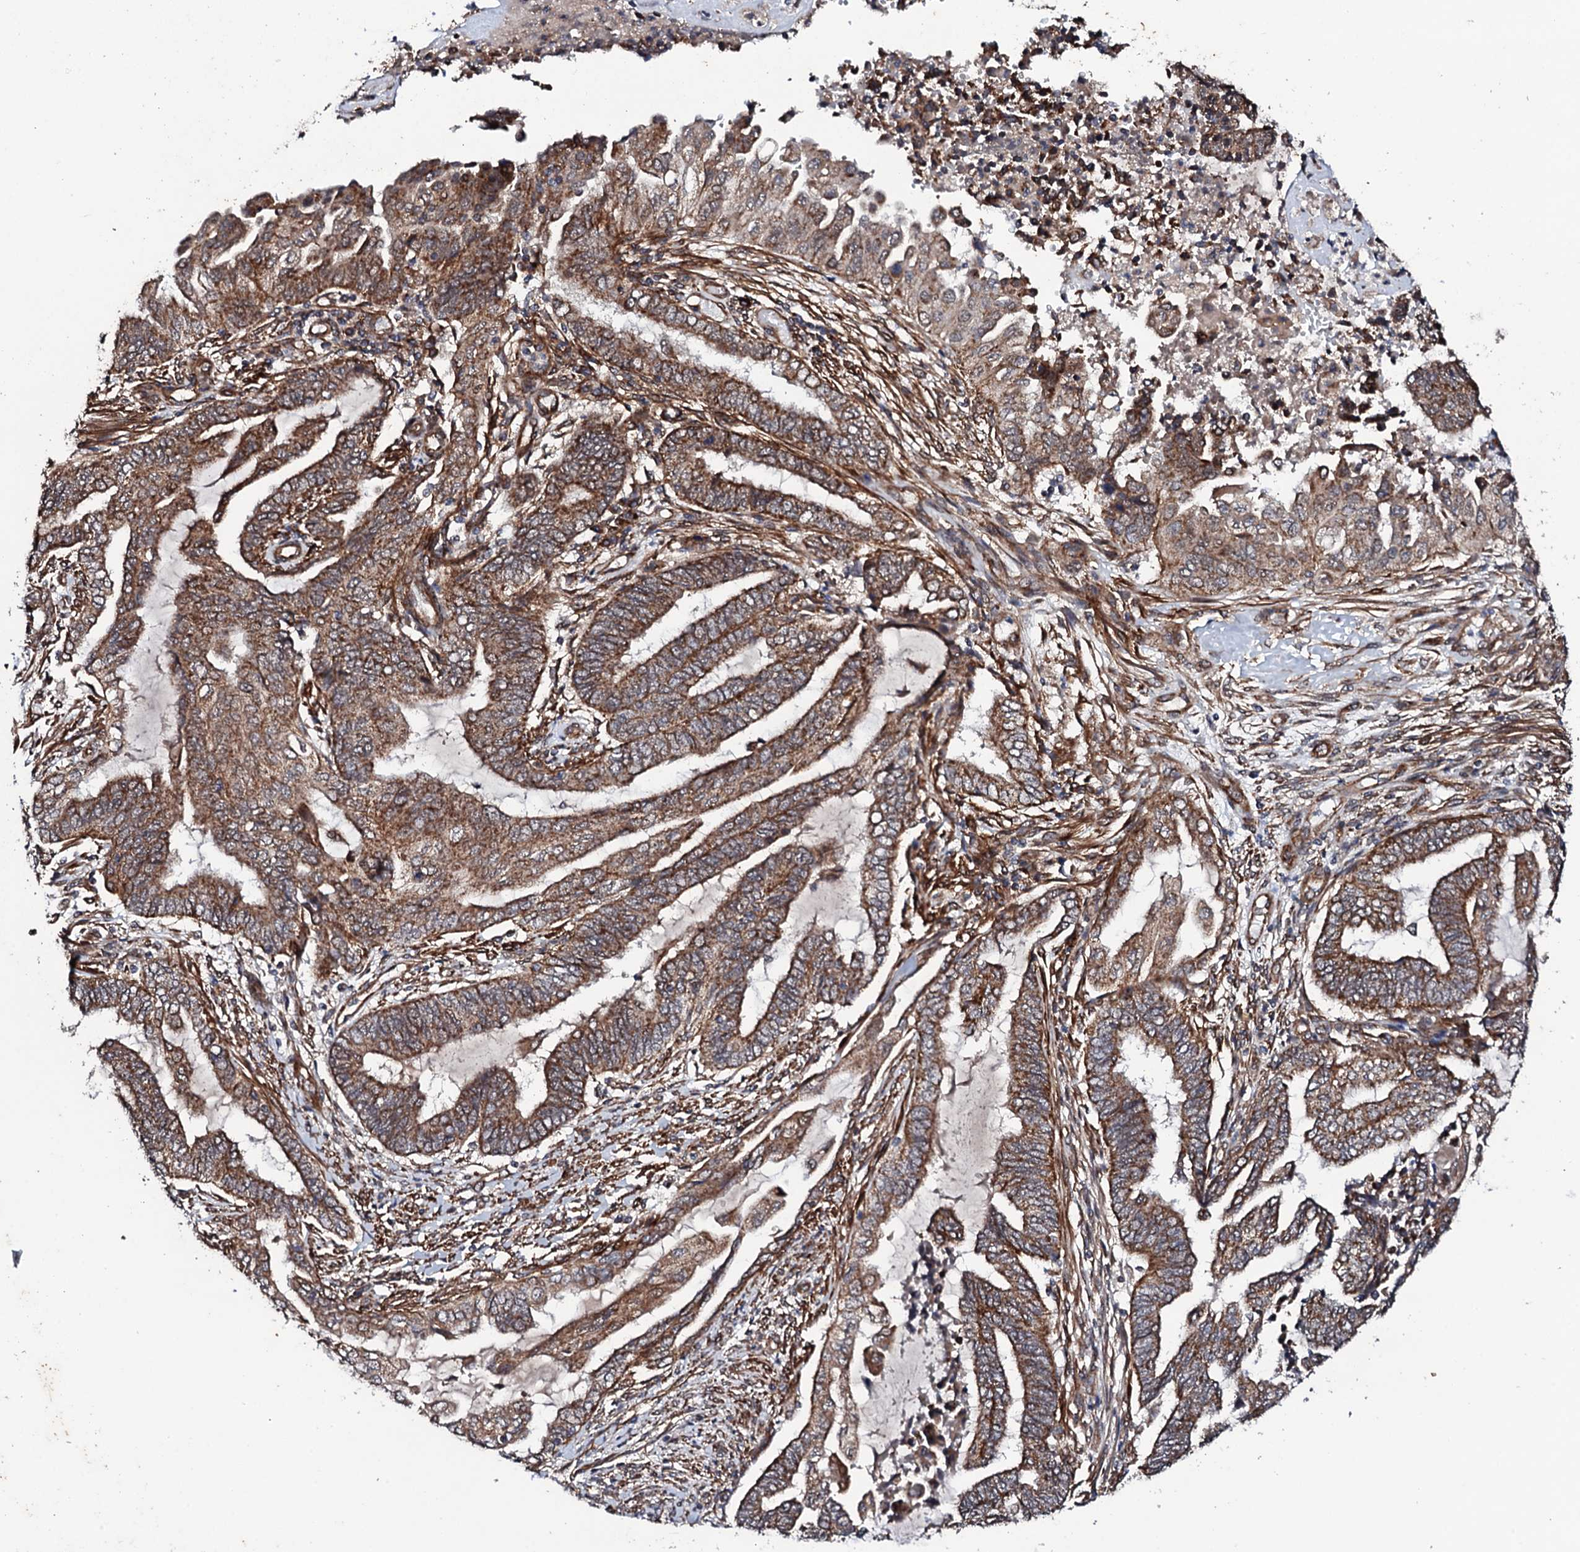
{"staining": {"intensity": "strong", "quantity": ">75%", "location": "cytoplasmic/membranous"}, "tissue": "endometrial cancer", "cell_type": "Tumor cells", "image_type": "cancer", "snomed": [{"axis": "morphology", "description": "Adenocarcinoma, NOS"}, {"axis": "topography", "description": "Uterus"}, {"axis": "topography", "description": "Endometrium"}], "caption": "Immunohistochemical staining of adenocarcinoma (endometrial) displays high levels of strong cytoplasmic/membranous protein staining in about >75% of tumor cells. Nuclei are stained in blue.", "gene": "MTIF3", "patient": {"sex": "female", "age": 70}}